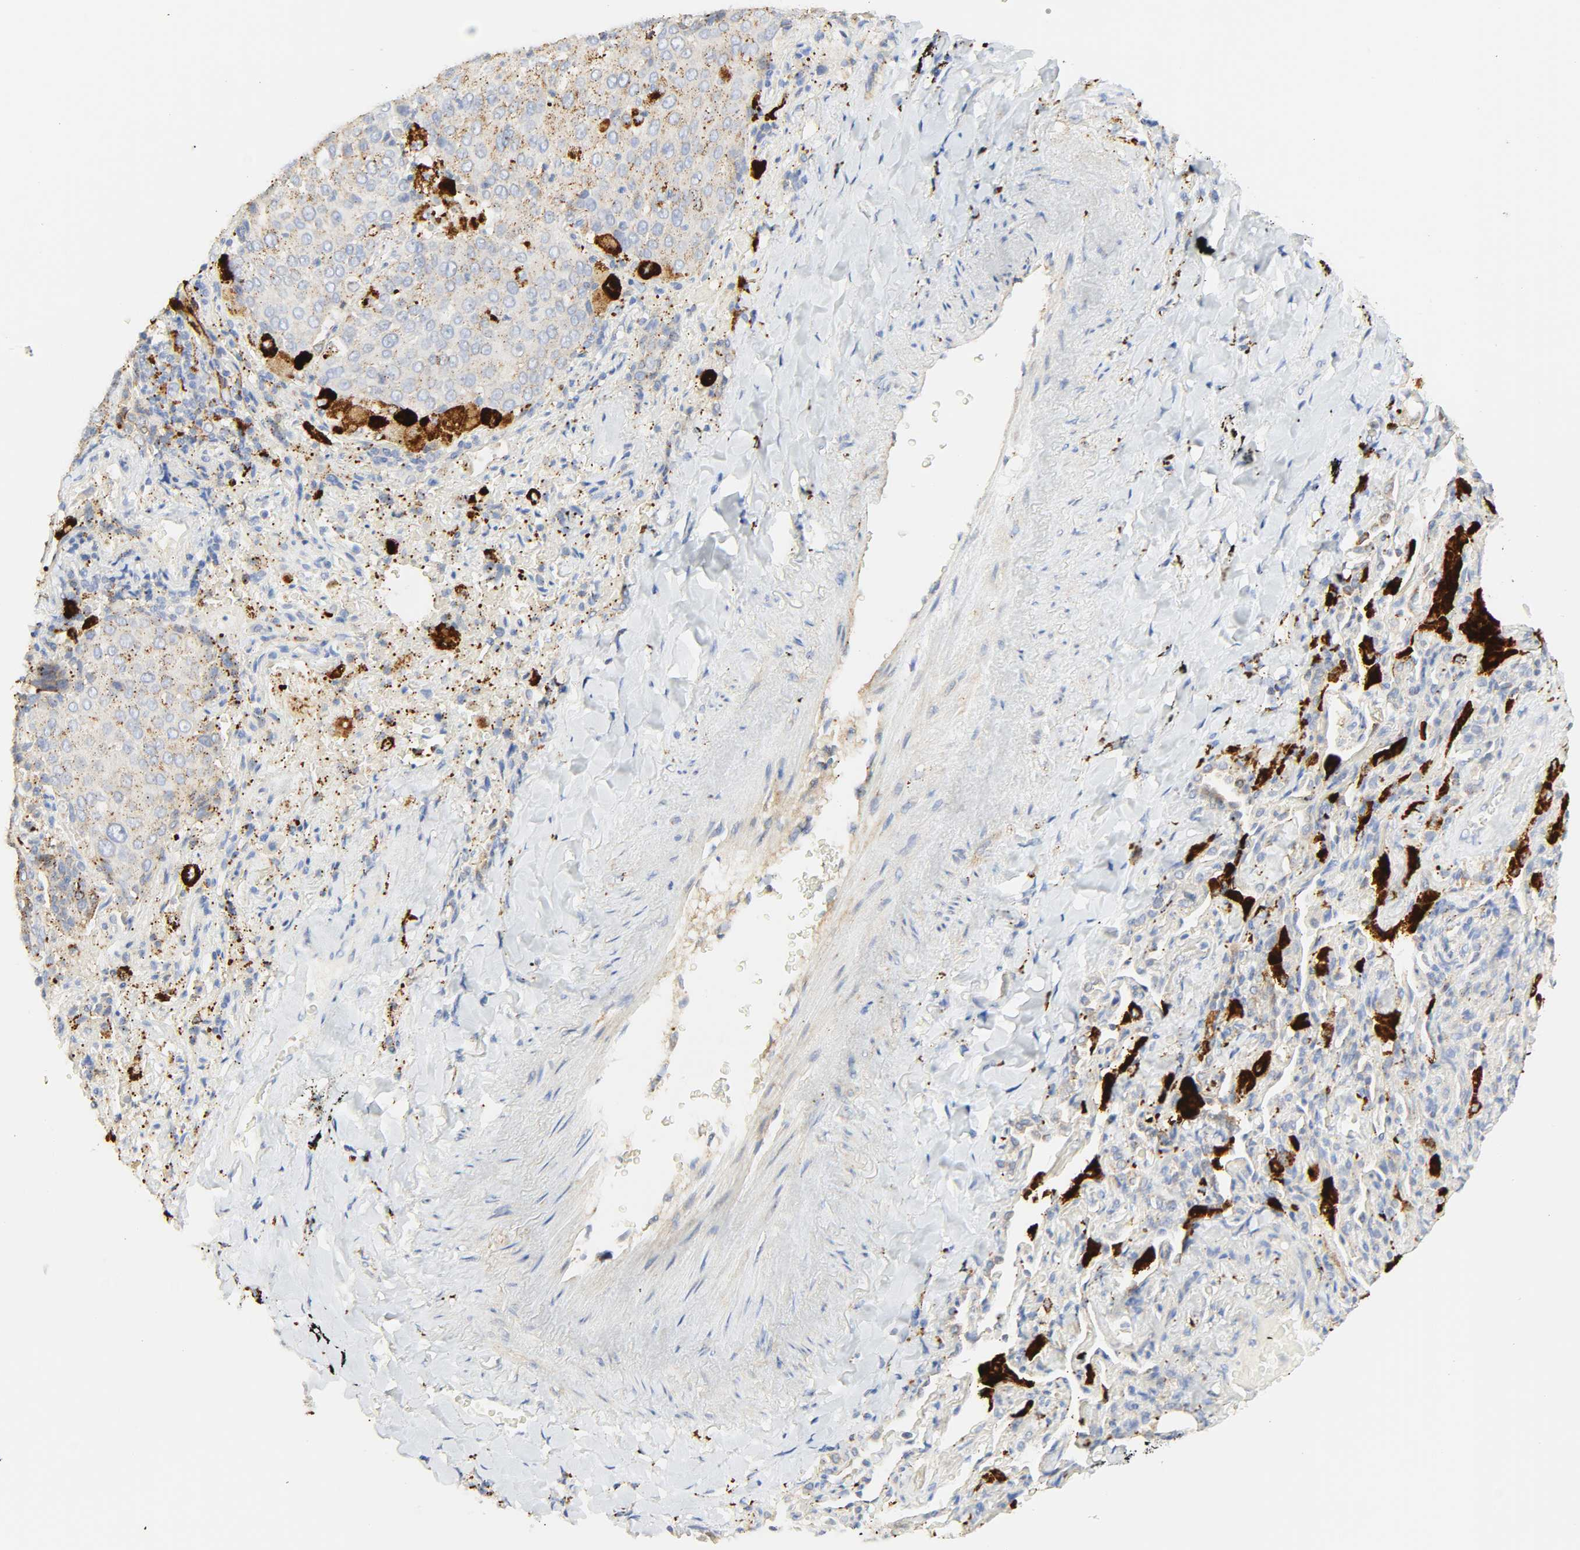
{"staining": {"intensity": "moderate", "quantity": "<25%", "location": "cytoplasmic/membranous"}, "tissue": "lung cancer", "cell_type": "Tumor cells", "image_type": "cancer", "snomed": [{"axis": "morphology", "description": "Squamous cell carcinoma, NOS"}, {"axis": "topography", "description": "Lung"}], "caption": "Lung cancer stained with immunohistochemistry (IHC) reveals moderate cytoplasmic/membranous staining in about <25% of tumor cells.", "gene": "CAMK2A", "patient": {"sex": "male", "age": 54}}